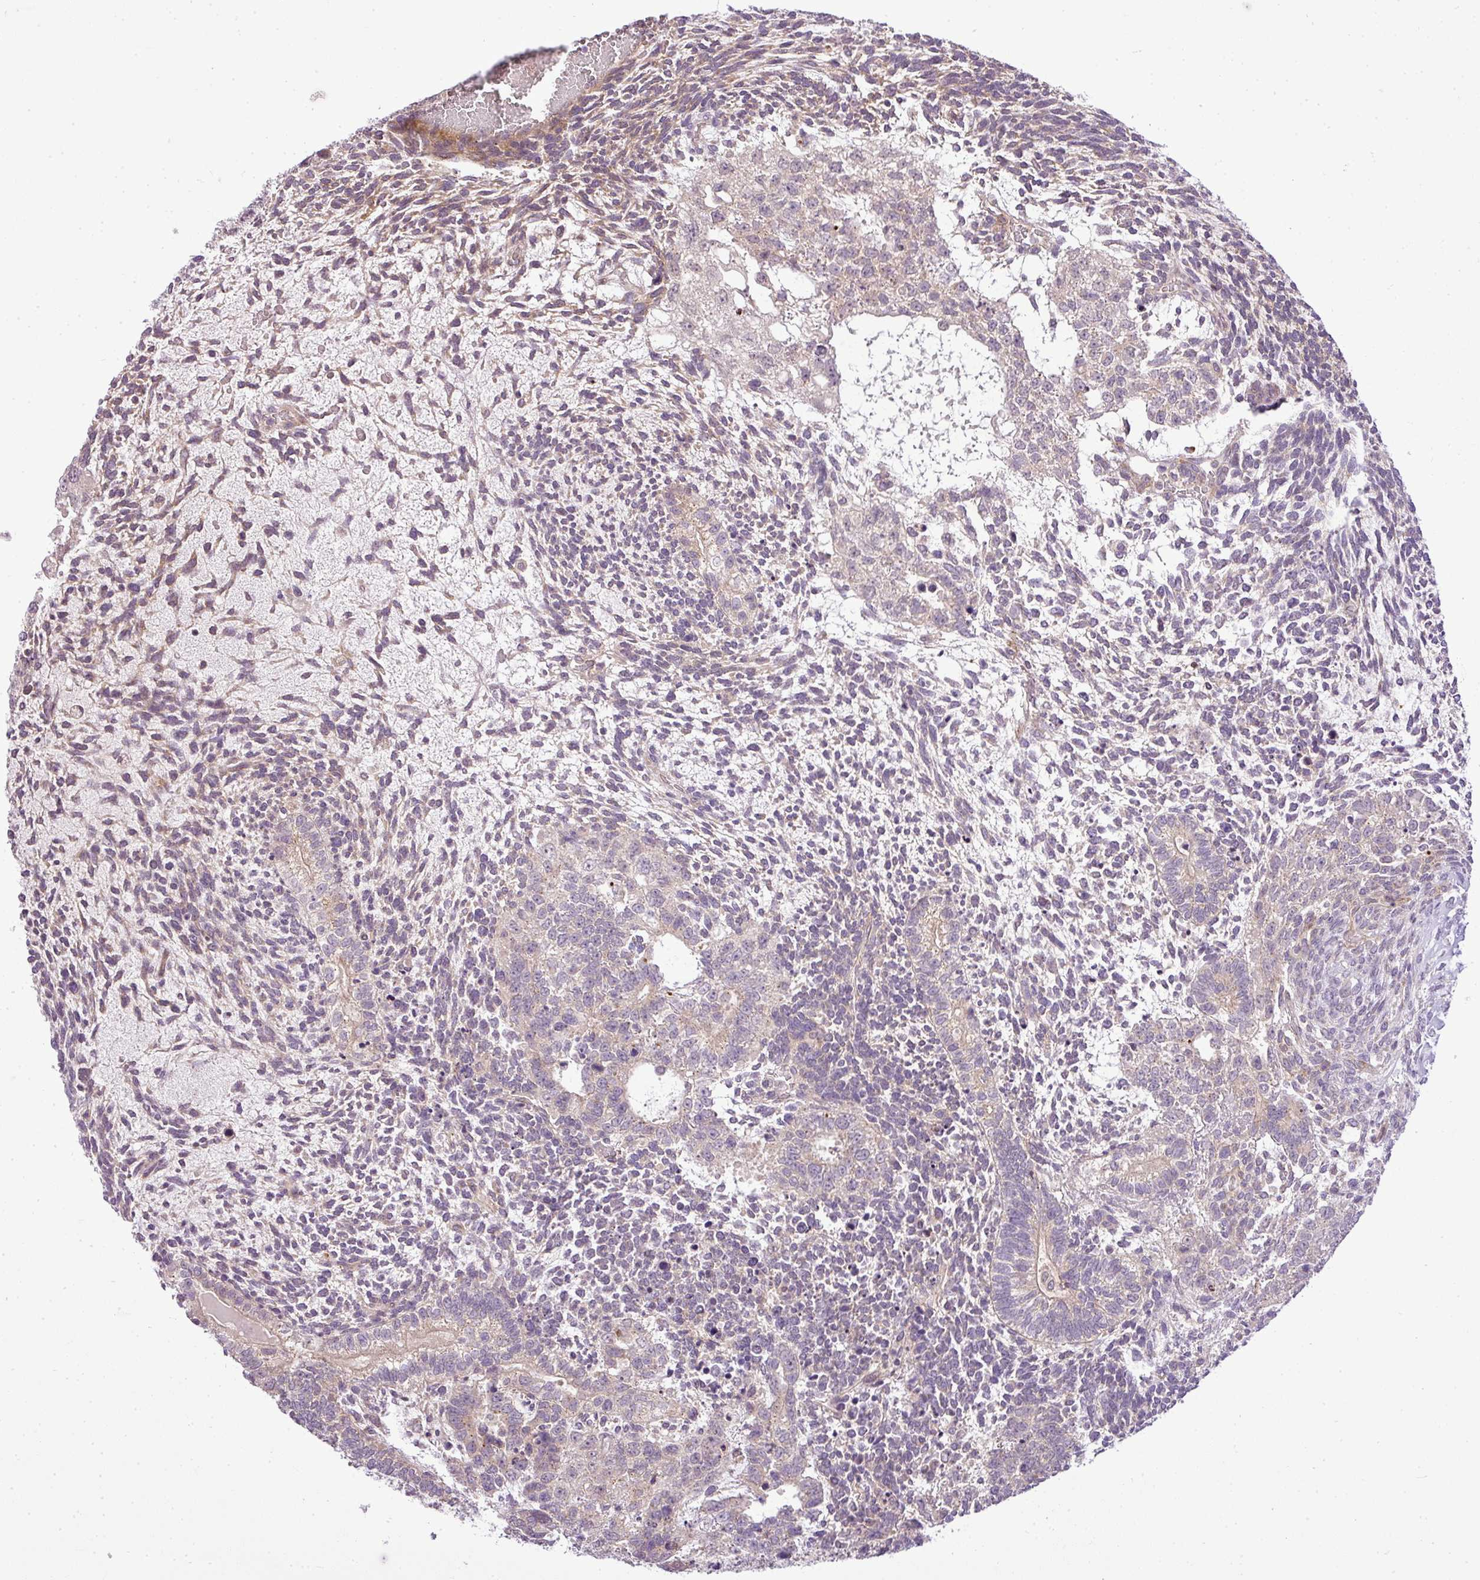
{"staining": {"intensity": "weak", "quantity": "<25%", "location": "cytoplasmic/membranous"}, "tissue": "testis cancer", "cell_type": "Tumor cells", "image_type": "cancer", "snomed": [{"axis": "morphology", "description": "Carcinoma, Embryonal, NOS"}, {"axis": "topography", "description": "Testis"}], "caption": "Immunohistochemistry (IHC) of testis cancer exhibits no expression in tumor cells.", "gene": "ZDHHC1", "patient": {"sex": "male", "age": 23}}